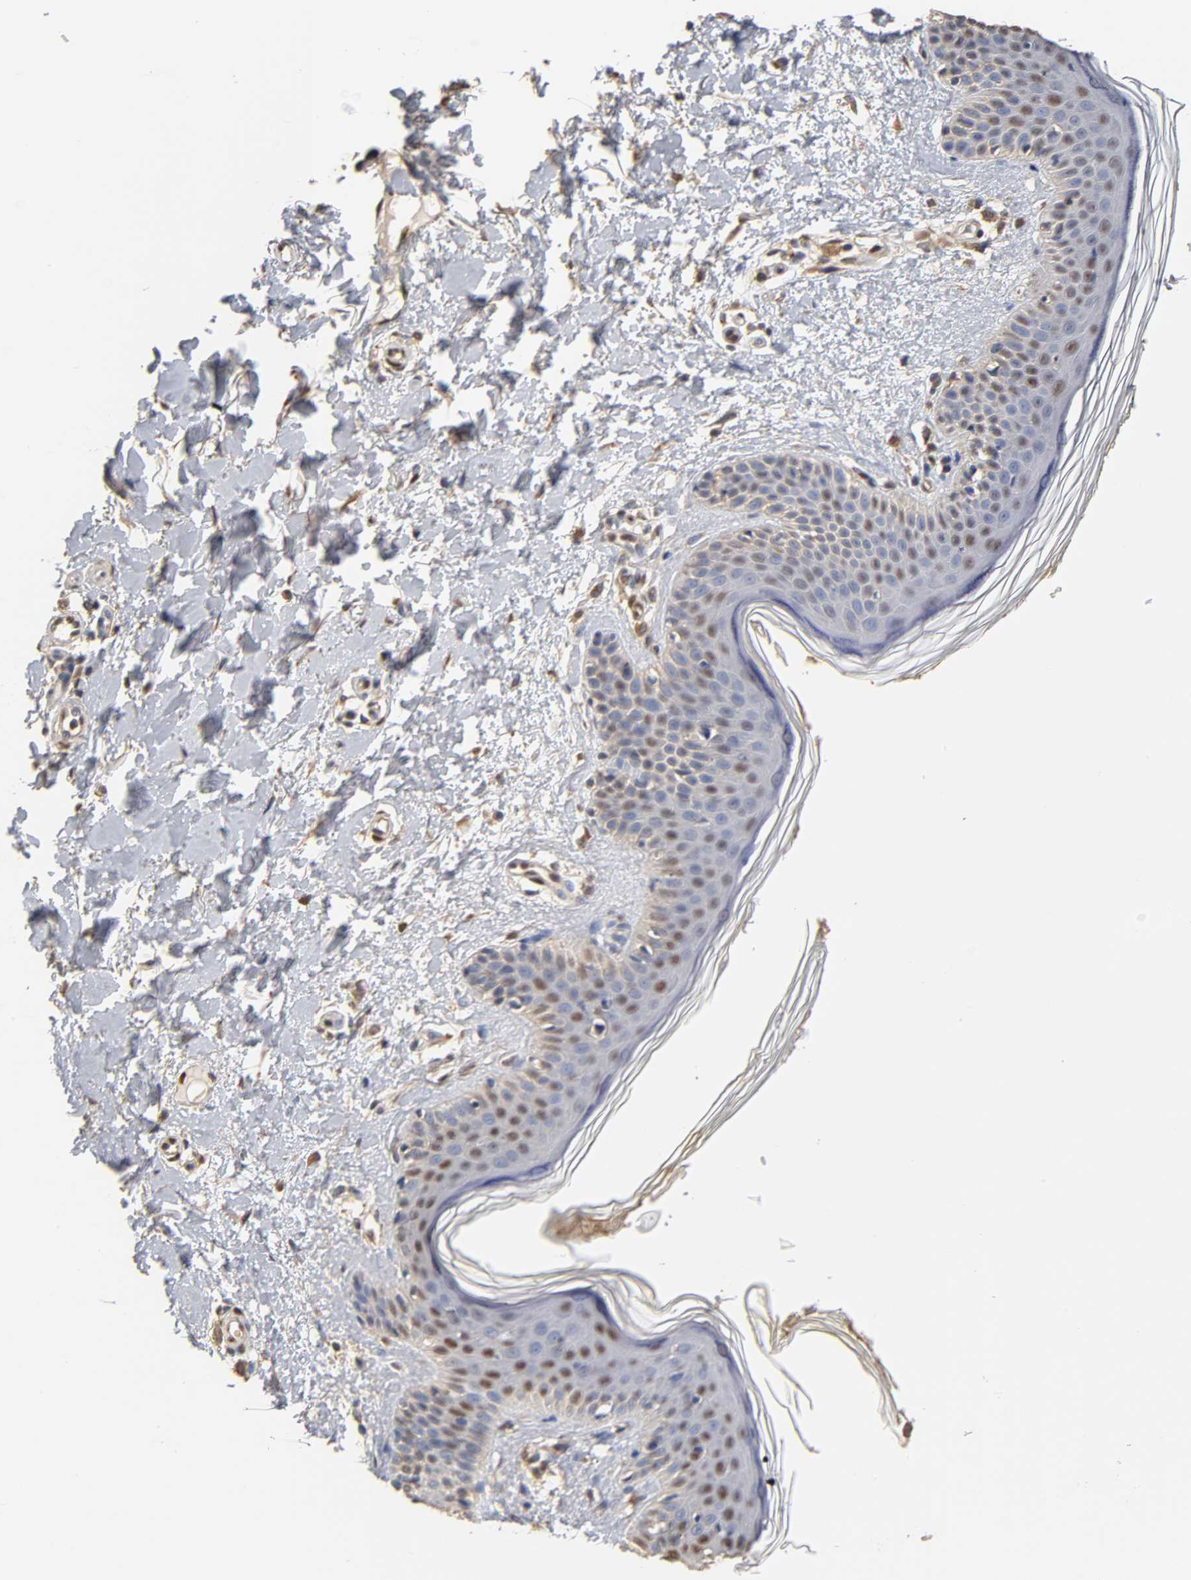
{"staining": {"intensity": "moderate", "quantity": ">75%", "location": "cytoplasmic/membranous"}, "tissue": "skin", "cell_type": "Fibroblasts", "image_type": "normal", "snomed": [{"axis": "morphology", "description": "Normal tissue, NOS"}, {"axis": "topography", "description": "Skin"}], "caption": "Normal skin demonstrates moderate cytoplasmic/membranous positivity in approximately >75% of fibroblasts.", "gene": "PKN1", "patient": {"sex": "female", "age": 56}}